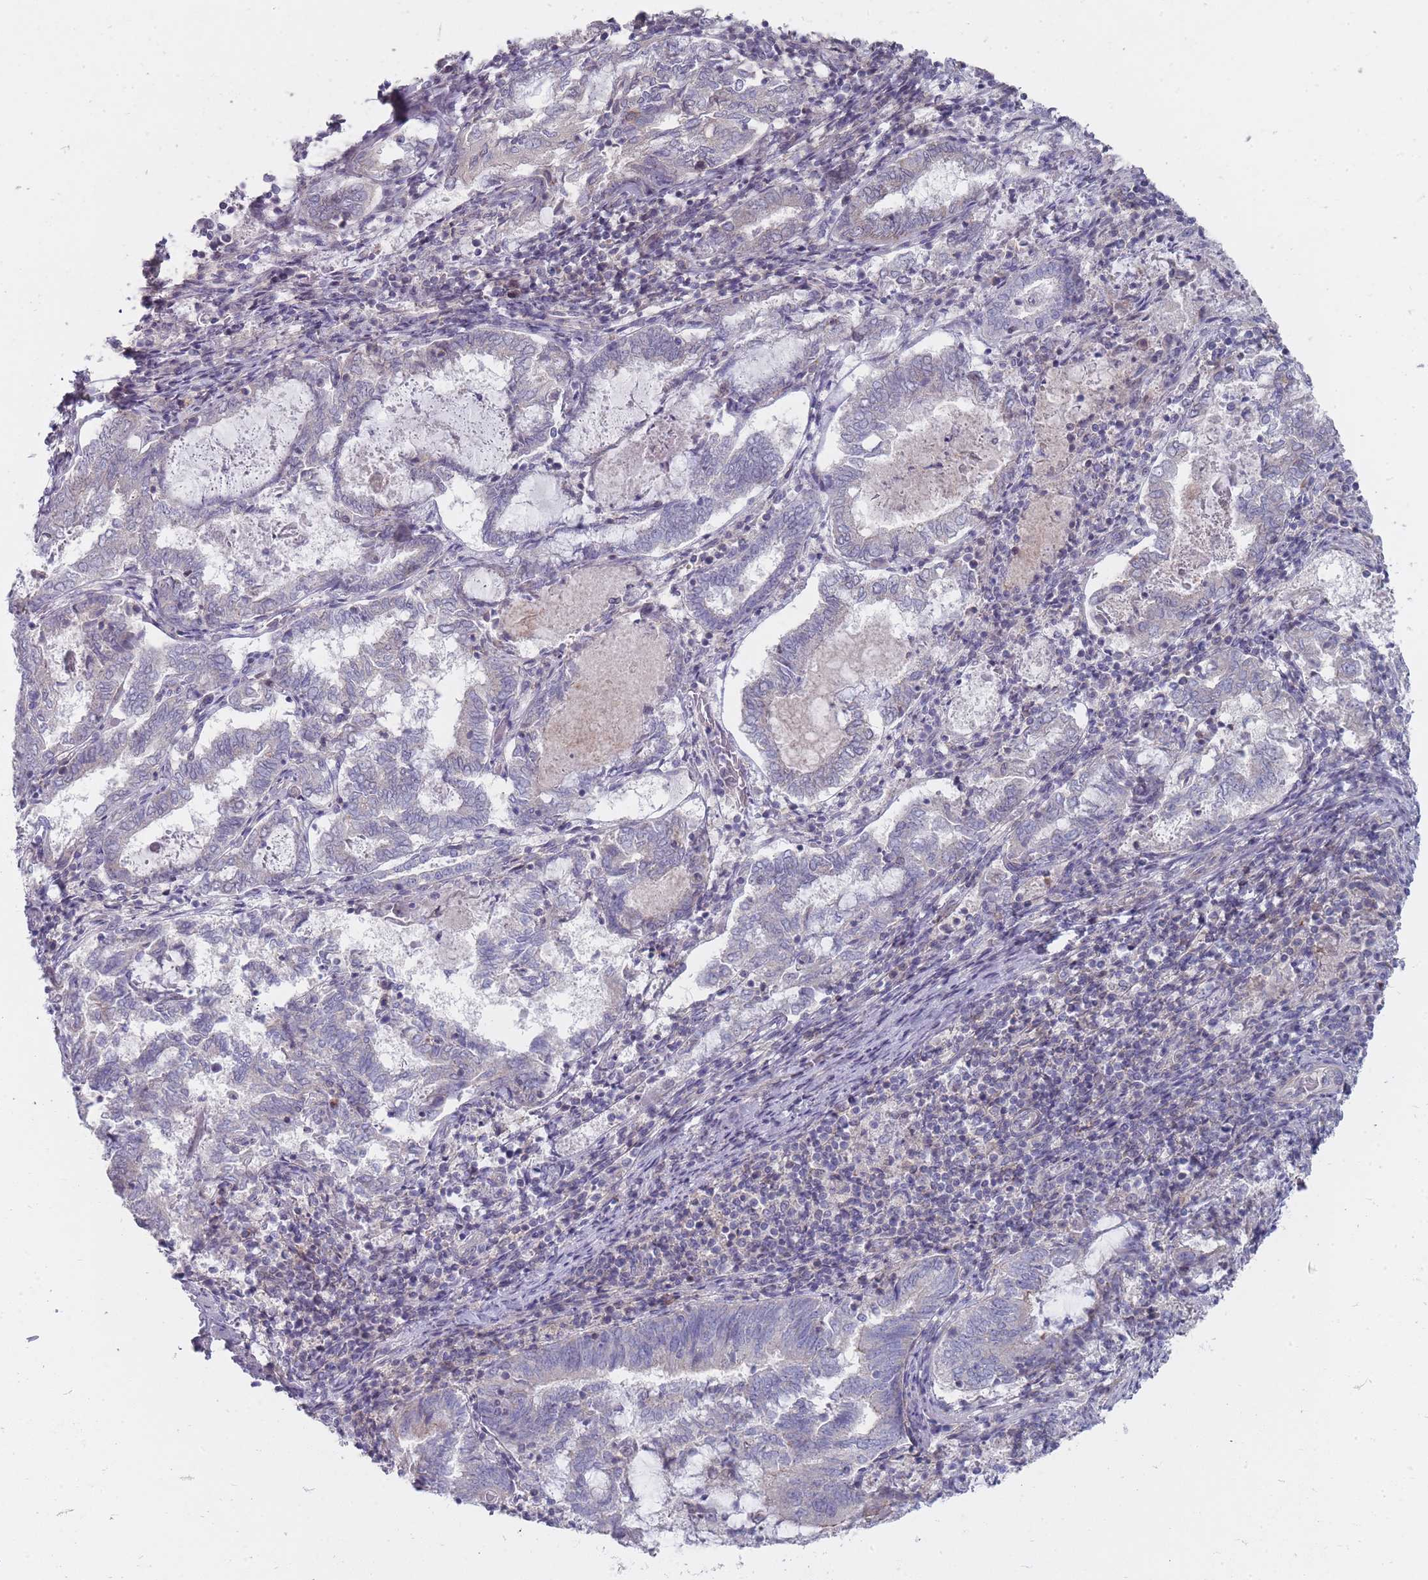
{"staining": {"intensity": "weak", "quantity": "<25%", "location": "cytoplasmic/membranous"}, "tissue": "endometrial cancer", "cell_type": "Tumor cells", "image_type": "cancer", "snomed": [{"axis": "morphology", "description": "Adenocarcinoma, NOS"}, {"axis": "topography", "description": "Endometrium"}], "caption": "This is an IHC micrograph of human endometrial adenocarcinoma. There is no staining in tumor cells.", "gene": "PCDH12", "patient": {"sex": "female", "age": 80}}